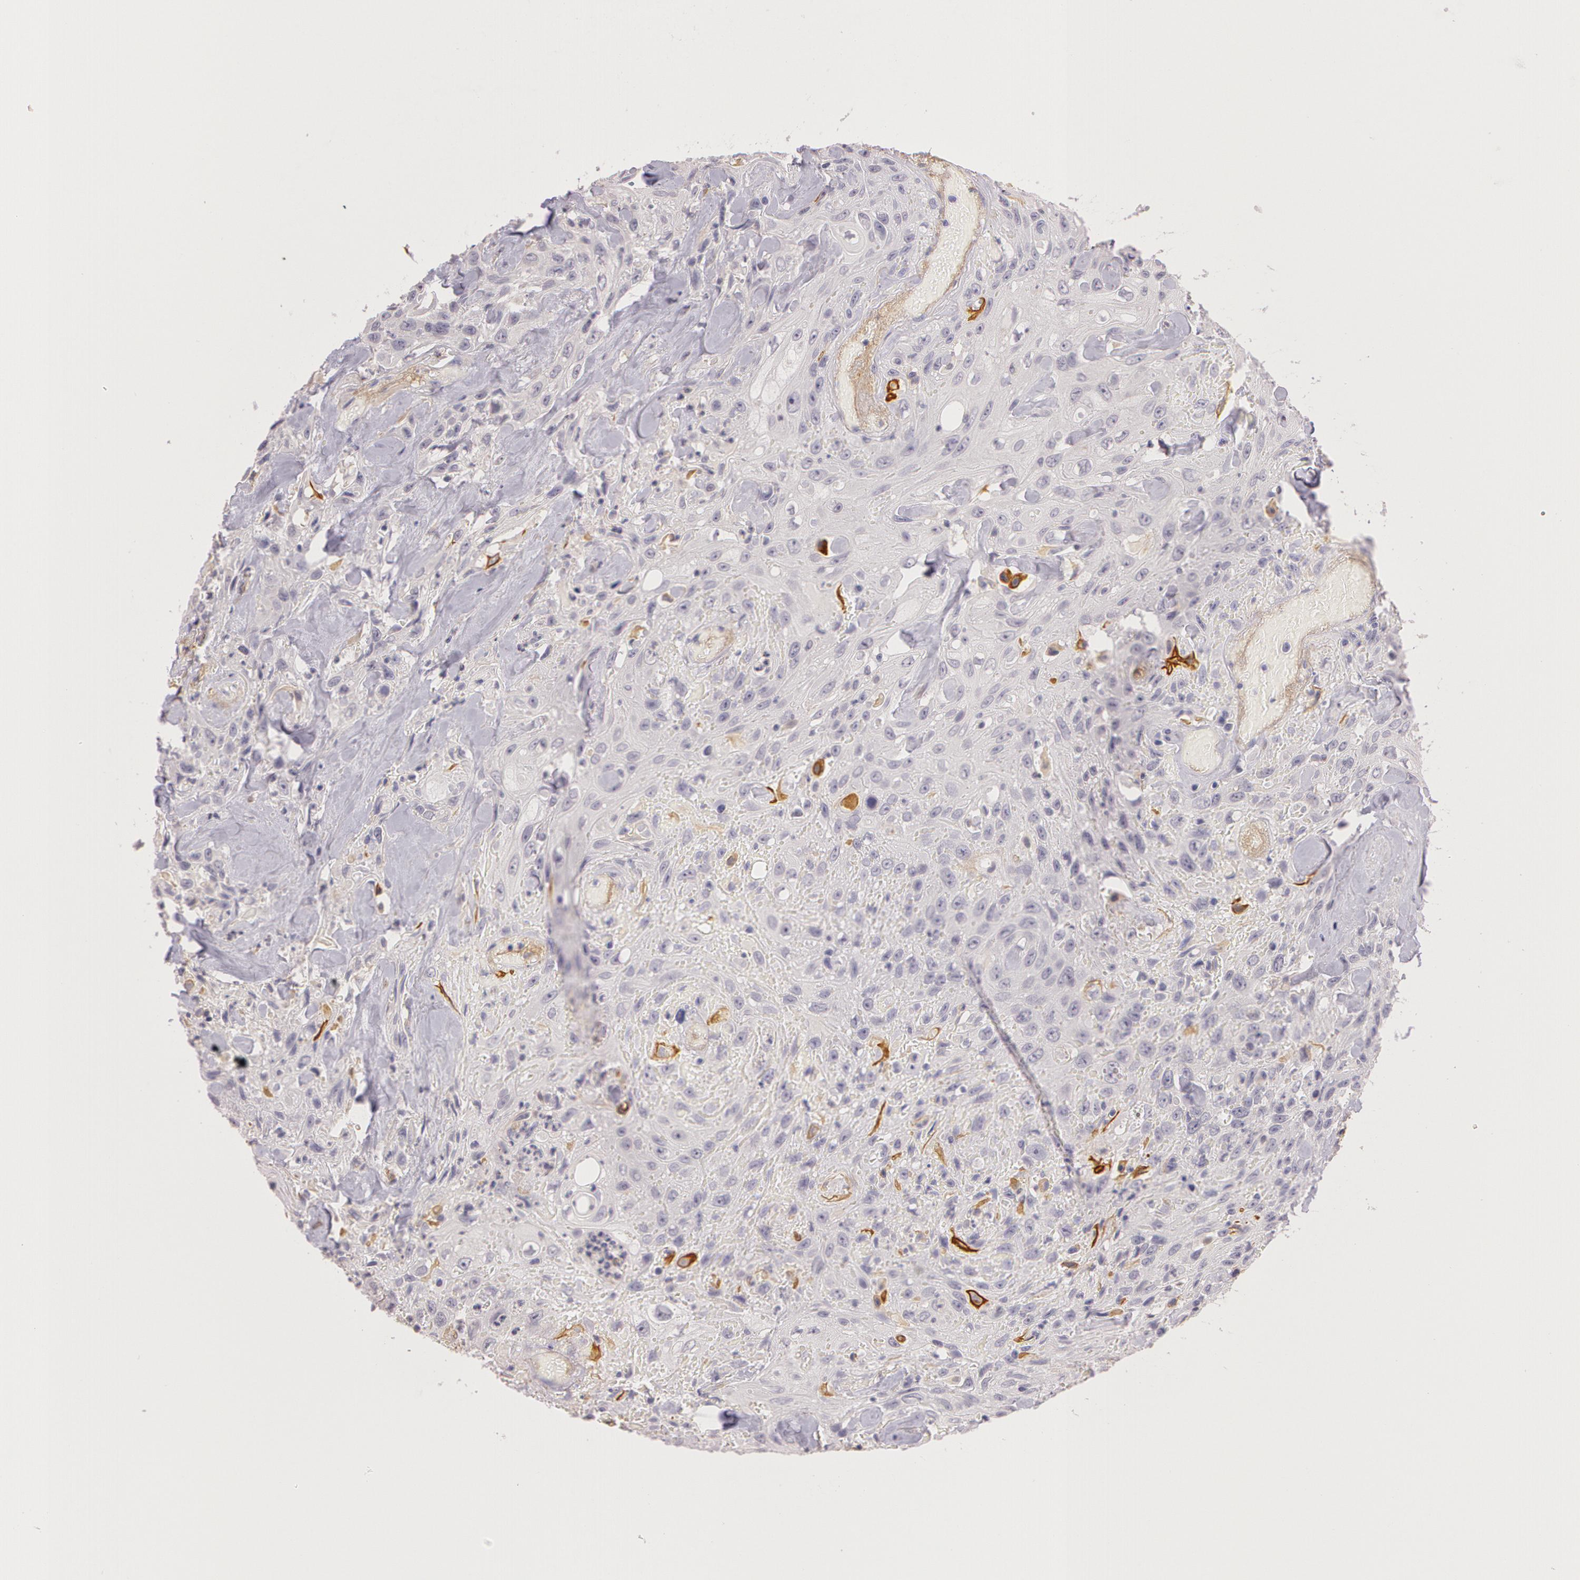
{"staining": {"intensity": "negative", "quantity": "none", "location": "none"}, "tissue": "urothelial cancer", "cell_type": "Tumor cells", "image_type": "cancer", "snomed": [{"axis": "morphology", "description": "Urothelial carcinoma, High grade"}, {"axis": "topography", "description": "Urinary bladder"}], "caption": "IHC histopathology image of neoplastic tissue: human high-grade urothelial carcinoma stained with DAB exhibits no significant protein expression in tumor cells. (DAB IHC visualized using brightfield microscopy, high magnification).", "gene": "G2E3", "patient": {"sex": "female", "age": 84}}